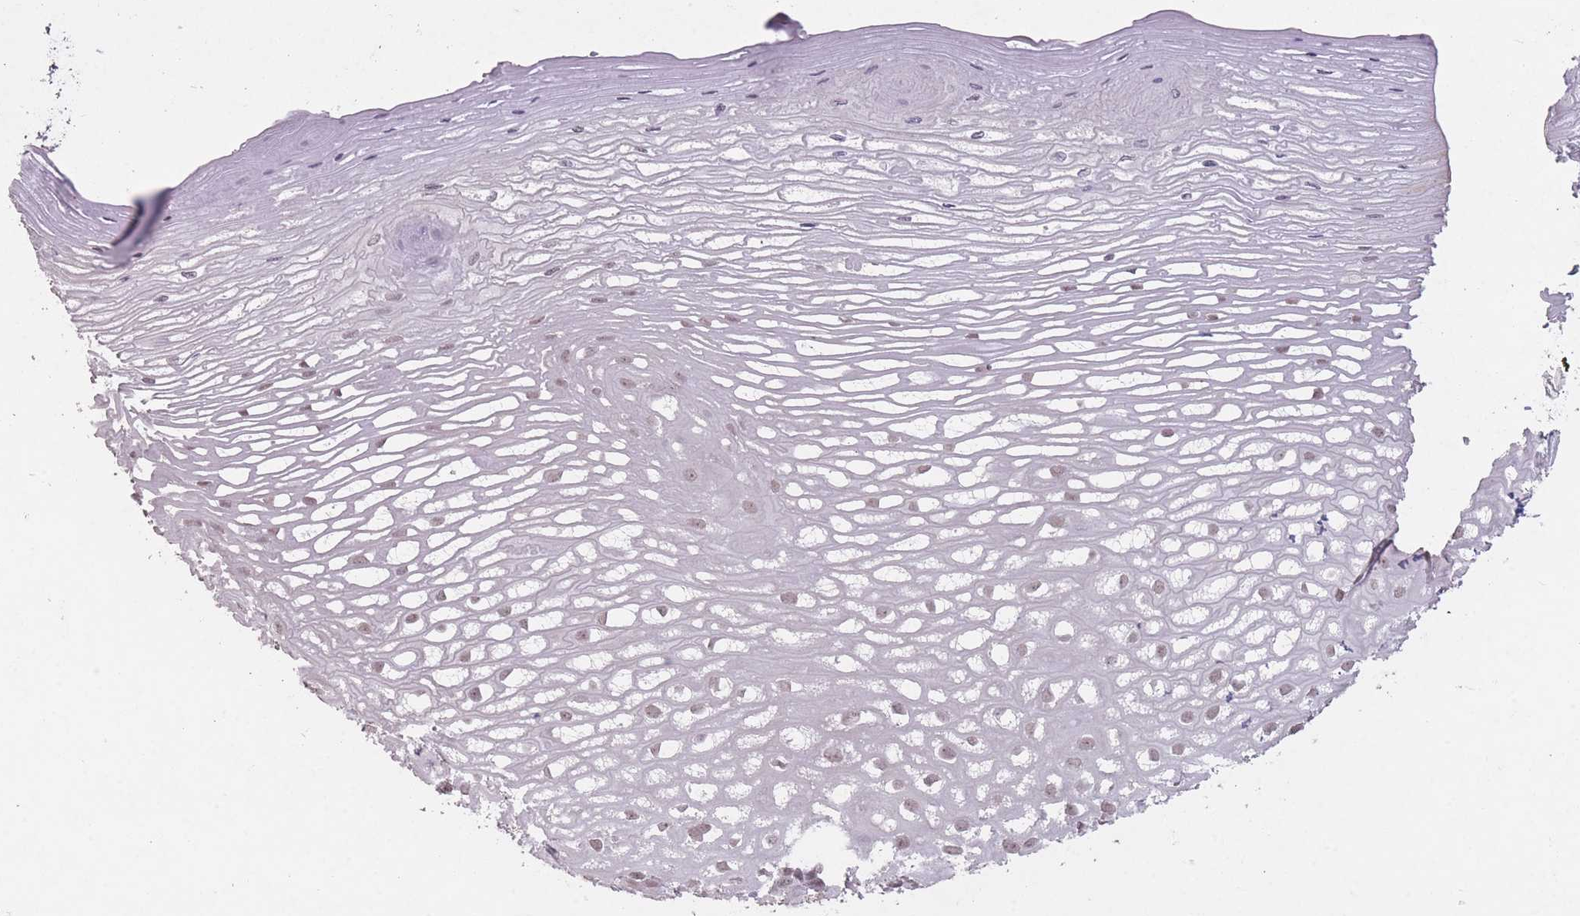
{"staining": {"intensity": "moderate", "quantity": "25%-75%", "location": "nuclear"}, "tissue": "esophagus", "cell_type": "Squamous epithelial cells", "image_type": "normal", "snomed": [{"axis": "morphology", "description": "Normal tissue, NOS"}, {"axis": "topography", "description": "Esophagus"}], "caption": "Immunohistochemistry (IHC) micrograph of normal esophagus stained for a protein (brown), which demonstrates medium levels of moderate nuclear positivity in approximately 25%-75% of squamous epithelial cells.", "gene": "HNRNPUL1", "patient": {"sex": "male", "age": 69}}